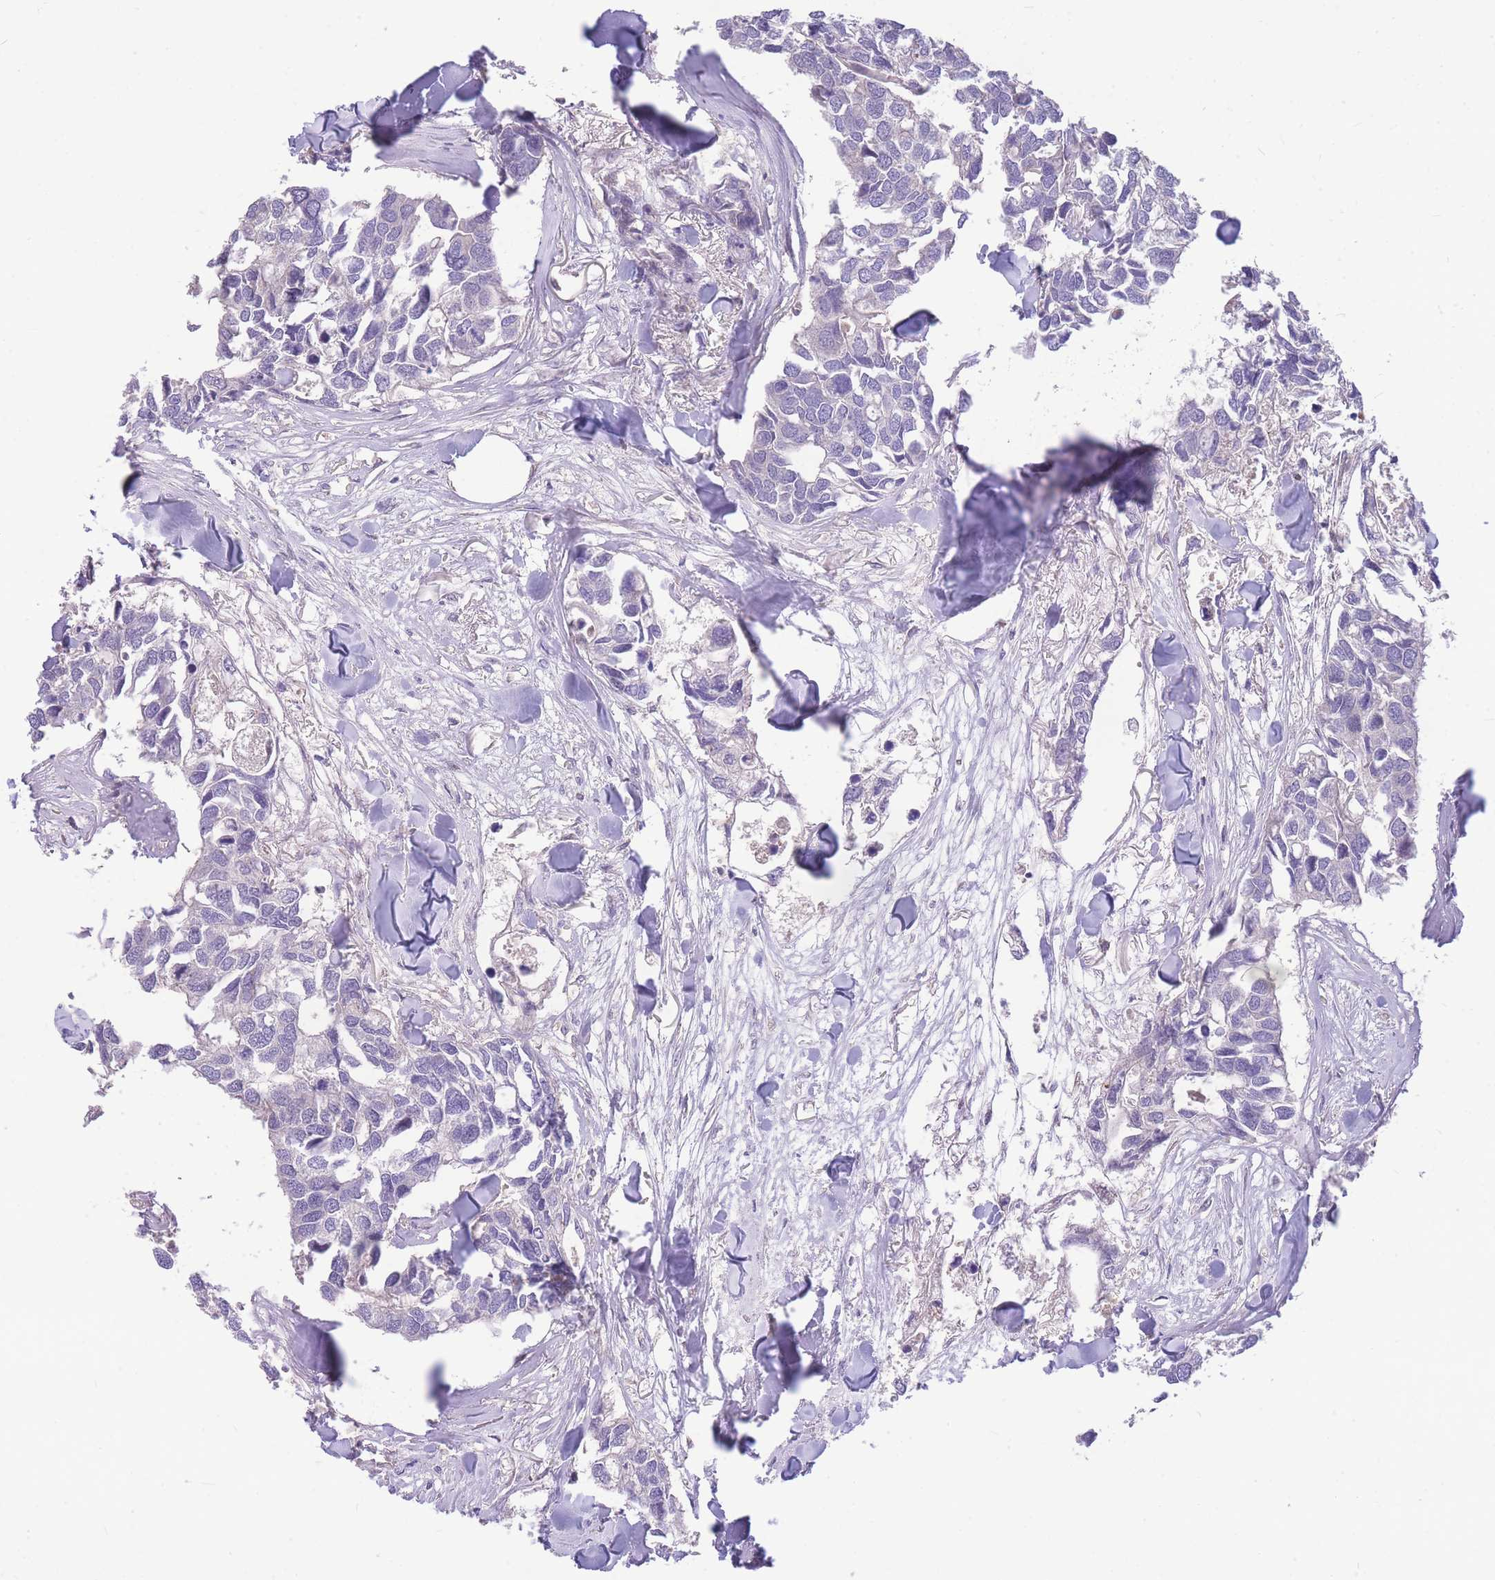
{"staining": {"intensity": "negative", "quantity": "none", "location": "none"}, "tissue": "breast cancer", "cell_type": "Tumor cells", "image_type": "cancer", "snomed": [{"axis": "morphology", "description": "Duct carcinoma"}, {"axis": "topography", "description": "Breast"}], "caption": "High power microscopy photomicrograph of an immunohistochemistry photomicrograph of breast cancer (invasive ductal carcinoma), revealing no significant expression in tumor cells.", "gene": "OR5T1", "patient": {"sex": "female", "age": 83}}